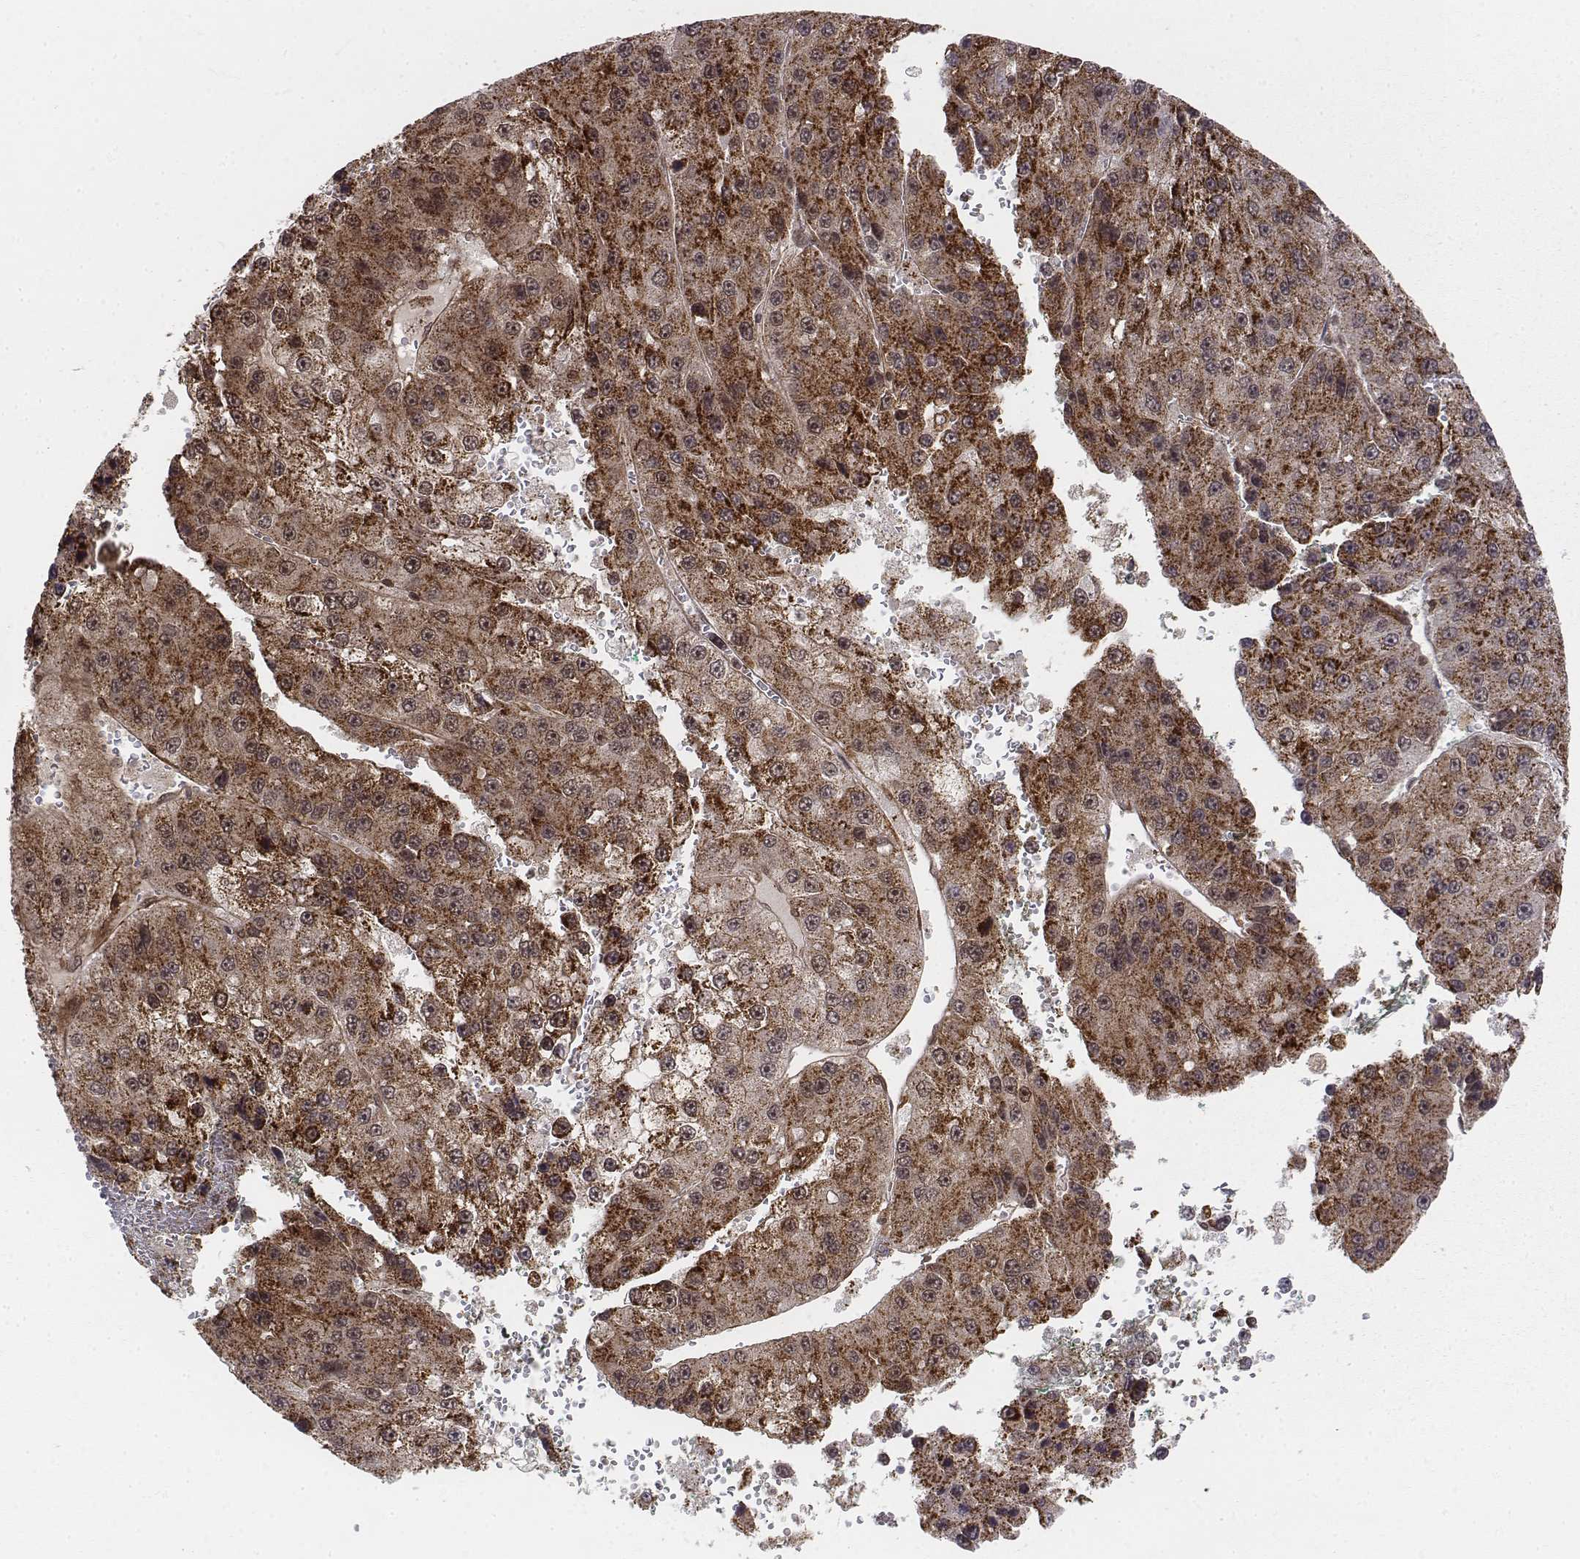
{"staining": {"intensity": "strong", "quantity": ">75%", "location": "cytoplasmic/membranous"}, "tissue": "liver cancer", "cell_type": "Tumor cells", "image_type": "cancer", "snomed": [{"axis": "morphology", "description": "Carcinoma, Hepatocellular, NOS"}, {"axis": "topography", "description": "Liver"}], "caption": "Strong cytoplasmic/membranous staining for a protein is identified in approximately >75% of tumor cells of hepatocellular carcinoma (liver) using immunohistochemistry (IHC).", "gene": "ZFYVE19", "patient": {"sex": "female", "age": 73}}